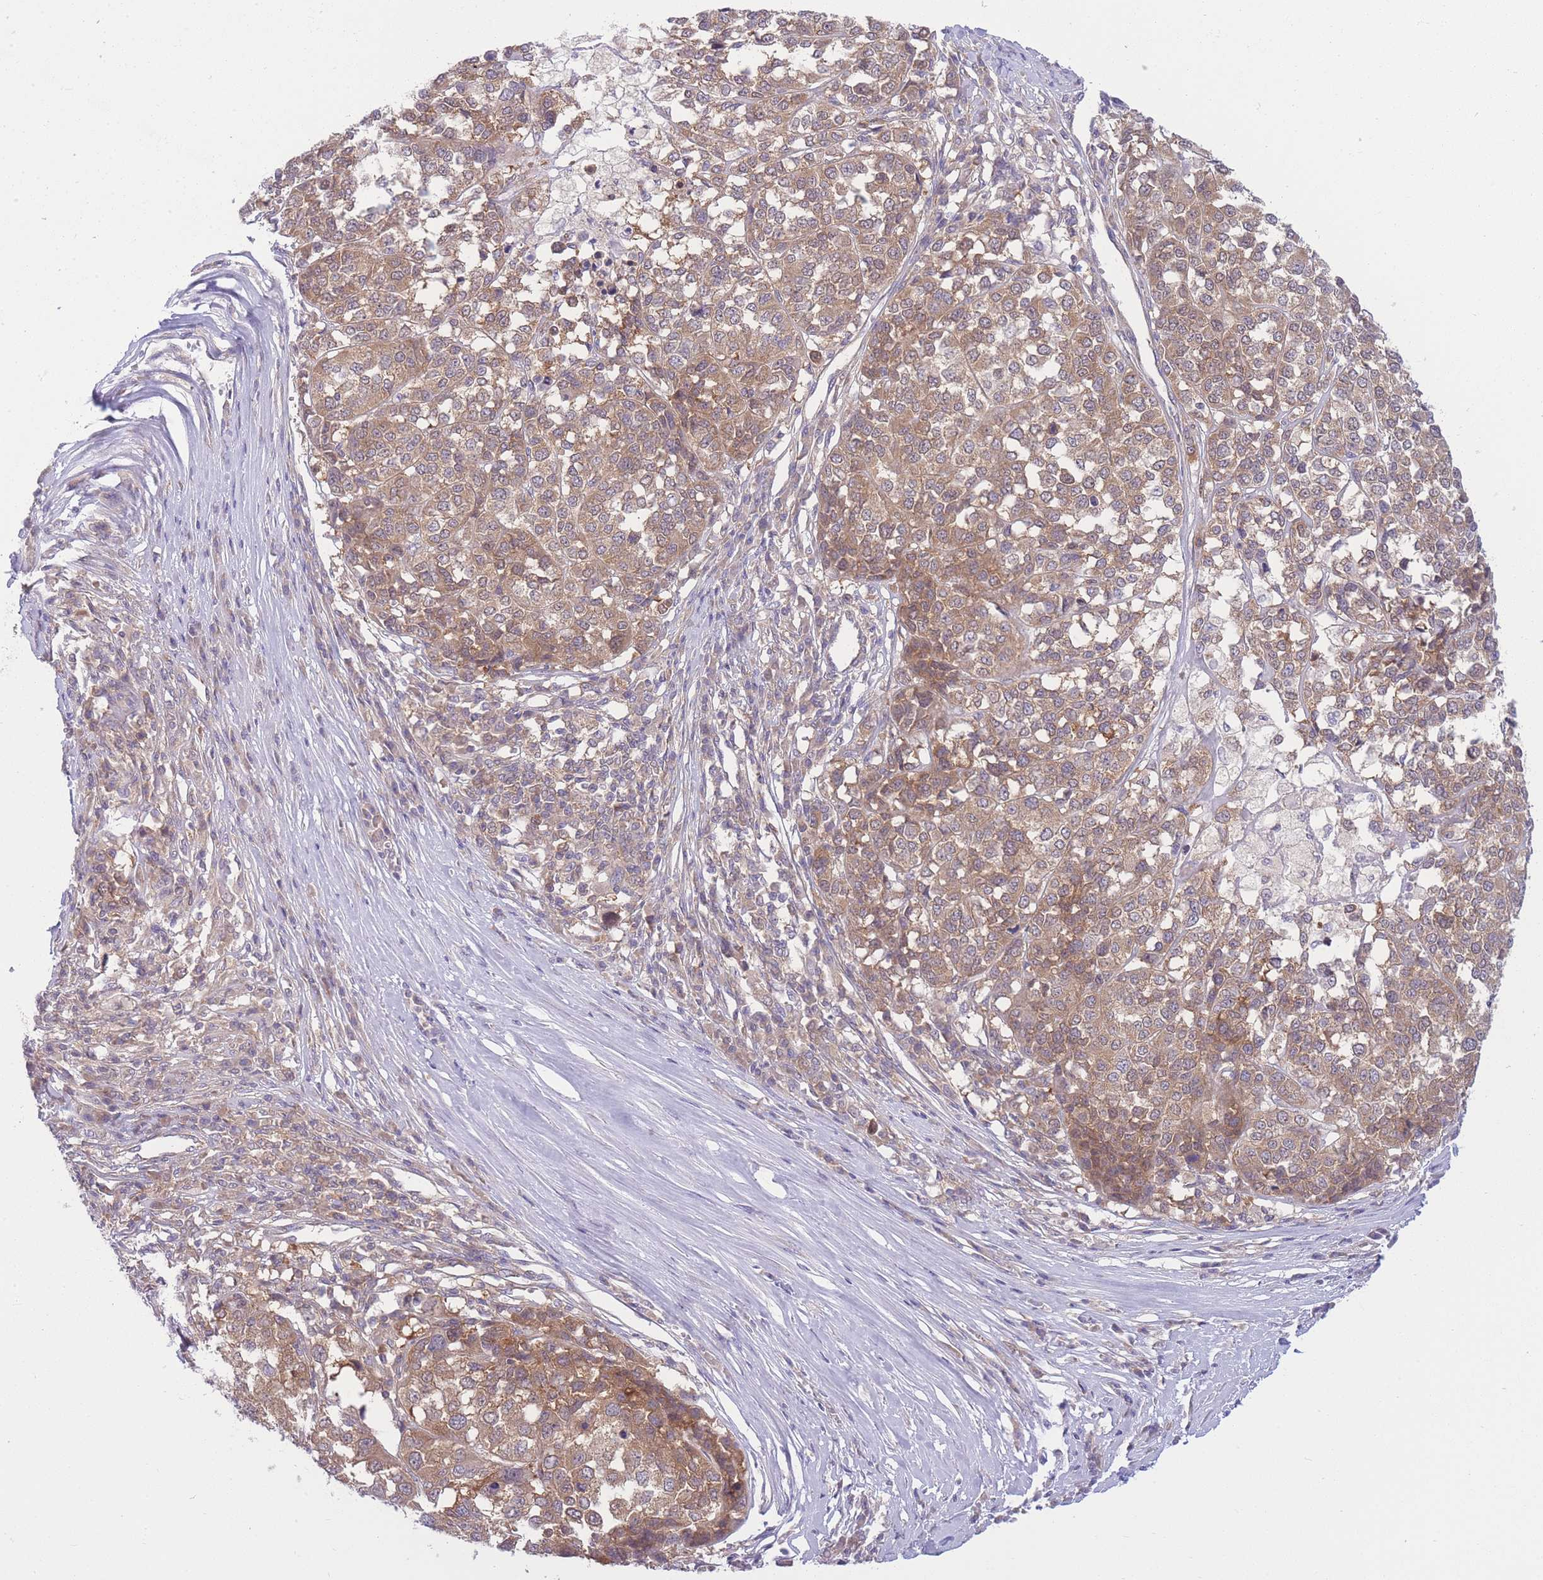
{"staining": {"intensity": "weak", "quantity": ">75%", "location": "cytoplasmic/membranous"}, "tissue": "melanoma", "cell_type": "Tumor cells", "image_type": "cancer", "snomed": [{"axis": "morphology", "description": "Malignant melanoma, Metastatic site"}, {"axis": "topography", "description": "Lymph node"}], "caption": "Immunohistochemistry (IHC) (DAB (3,3'-diaminobenzidine)) staining of malignant melanoma (metastatic site) shows weak cytoplasmic/membranous protein staining in about >75% of tumor cells.", "gene": "PFDN6", "patient": {"sex": "male", "age": 44}}